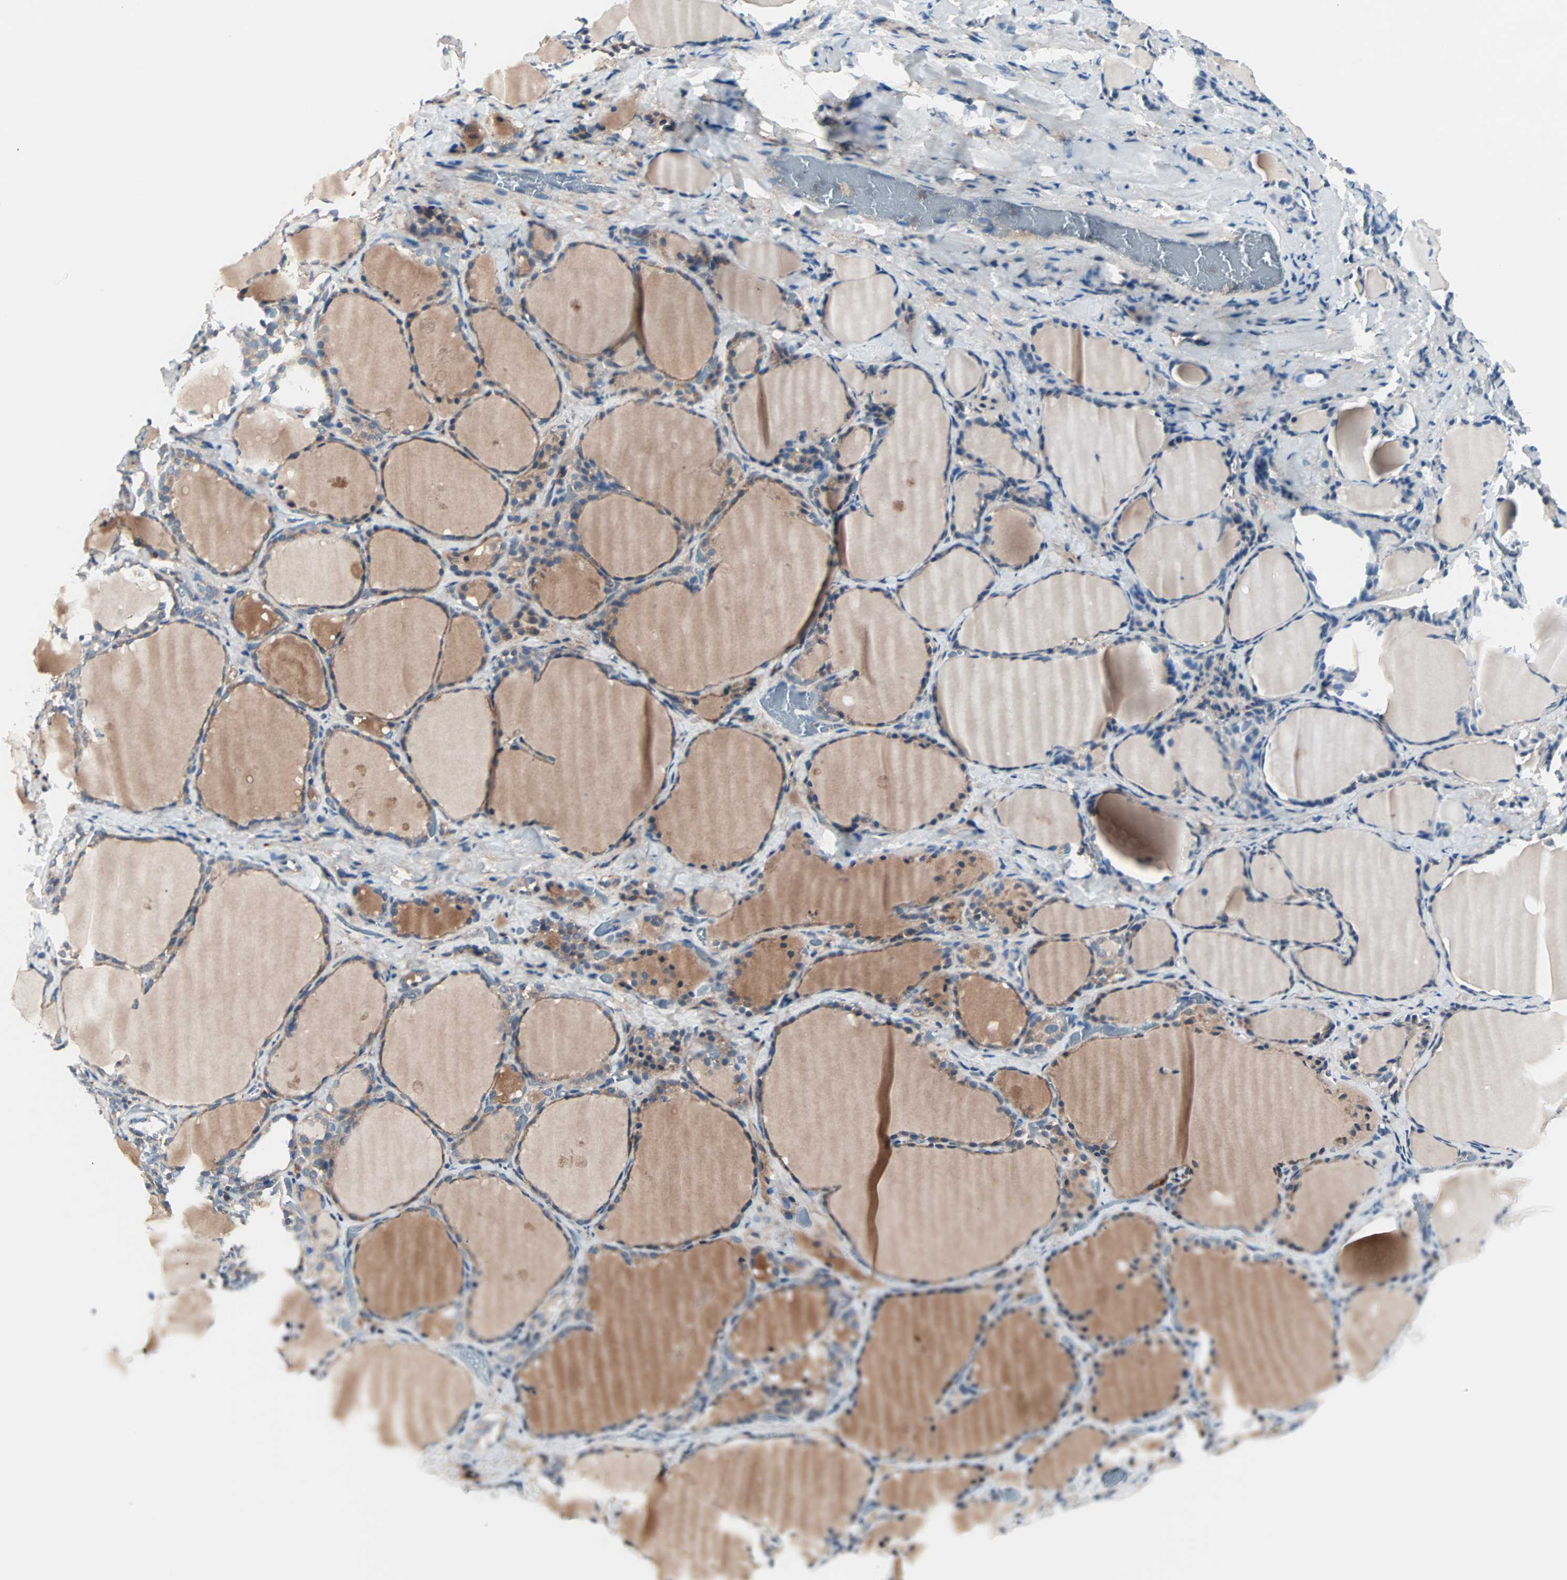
{"staining": {"intensity": "weak", "quantity": ">75%", "location": "cytoplasmic/membranous"}, "tissue": "thyroid gland", "cell_type": "Glandular cells", "image_type": "normal", "snomed": [{"axis": "morphology", "description": "Normal tissue, NOS"}, {"axis": "morphology", "description": "Papillary adenocarcinoma, NOS"}, {"axis": "topography", "description": "Thyroid gland"}], "caption": "Benign thyroid gland displays weak cytoplasmic/membranous positivity in about >75% of glandular cells.", "gene": "CAD", "patient": {"sex": "female", "age": 30}}